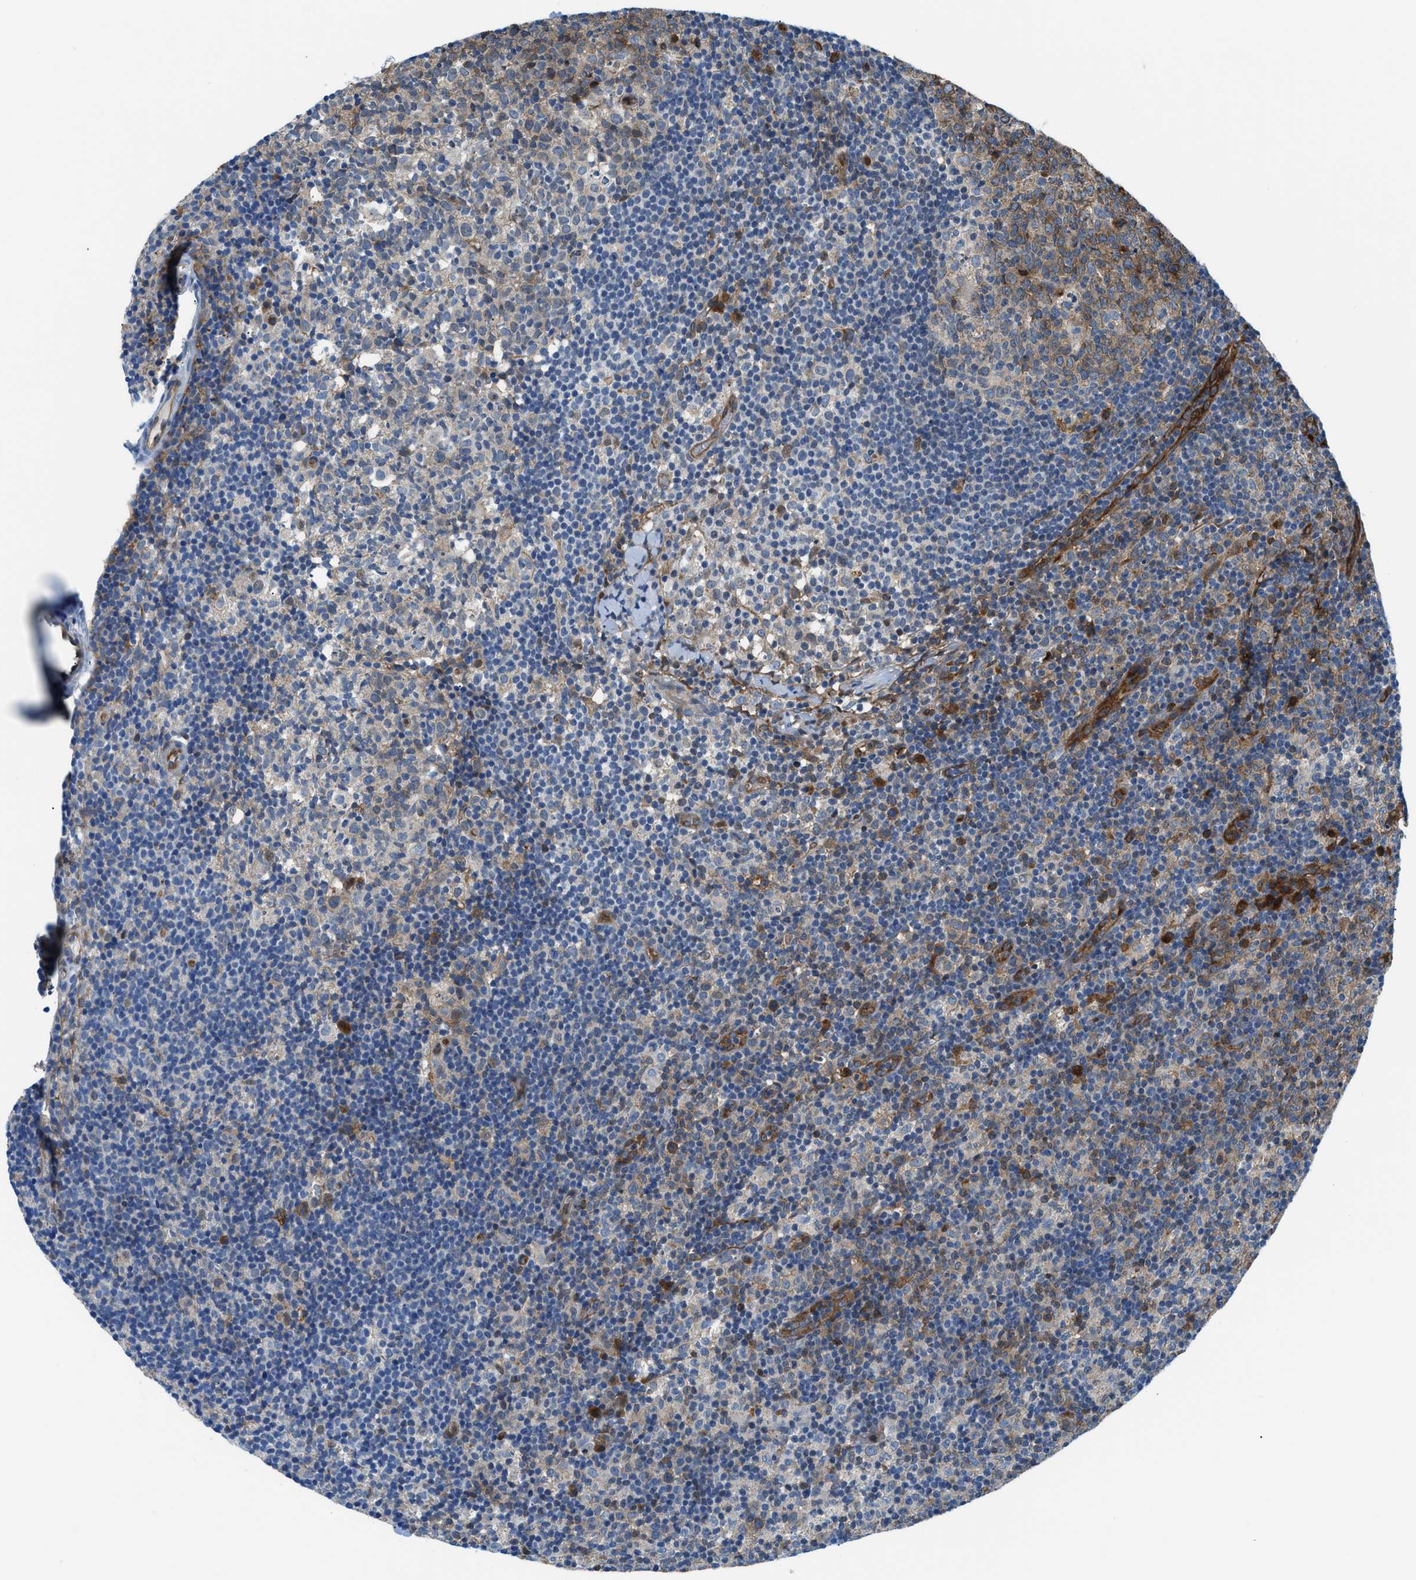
{"staining": {"intensity": "moderate", "quantity": "<25%", "location": "cytoplasmic/membranous"}, "tissue": "lymph node", "cell_type": "Germinal center cells", "image_type": "normal", "snomed": [{"axis": "morphology", "description": "Normal tissue, NOS"}, {"axis": "morphology", "description": "Inflammation, NOS"}, {"axis": "topography", "description": "Lymph node"}], "caption": "Brown immunohistochemical staining in unremarkable lymph node displays moderate cytoplasmic/membranous staining in approximately <25% of germinal center cells.", "gene": "YWHAE", "patient": {"sex": "male", "age": 55}}